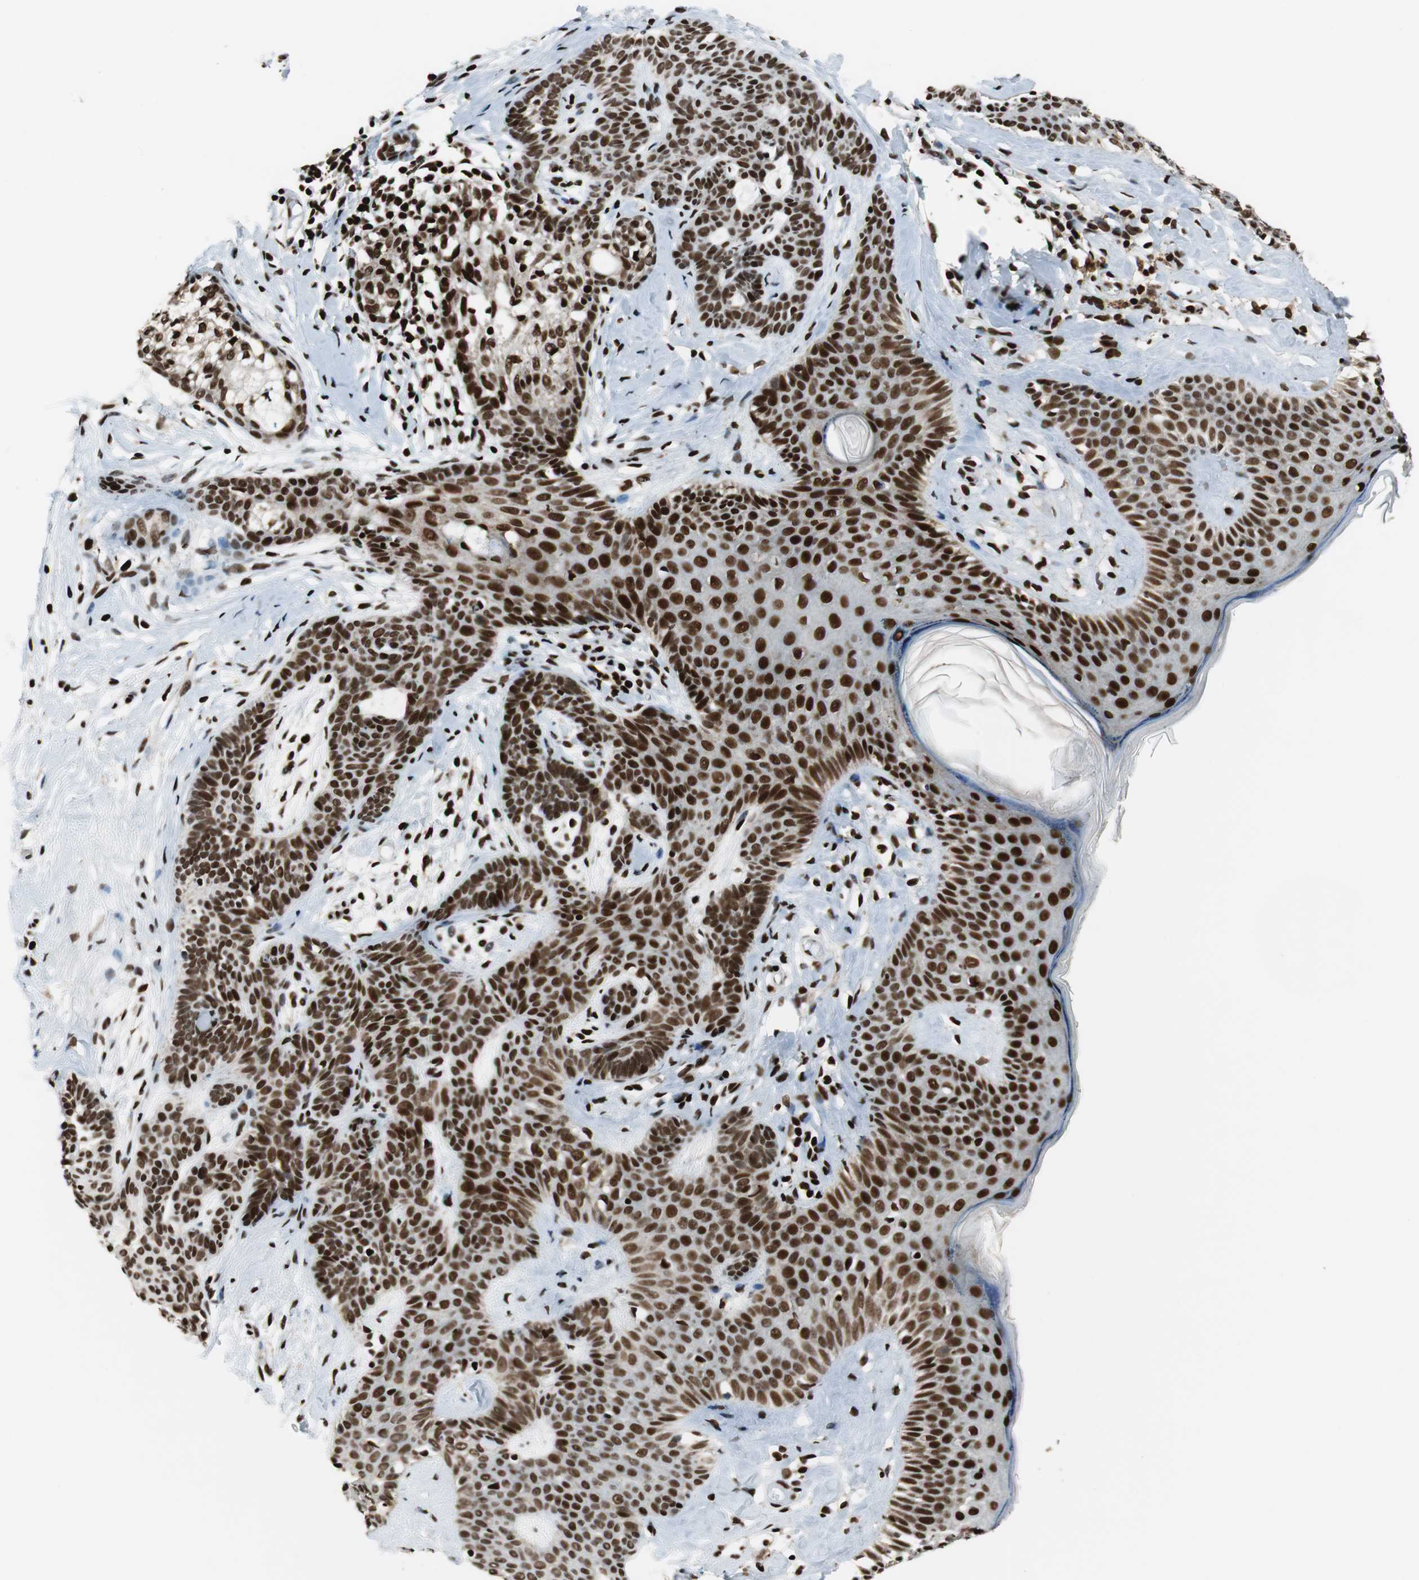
{"staining": {"intensity": "strong", "quantity": ">75%", "location": "nuclear"}, "tissue": "skin cancer", "cell_type": "Tumor cells", "image_type": "cancer", "snomed": [{"axis": "morphology", "description": "Developmental malformation"}, {"axis": "morphology", "description": "Basal cell carcinoma"}, {"axis": "topography", "description": "Skin"}], "caption": "Protein expression analysis of human skin cancer (basal cell carcinoma) reveals strong nuclear staining in about >75% of tumor cells.", "gene": "HDAC1", "patient": {"sex": "female", "age": 62}}